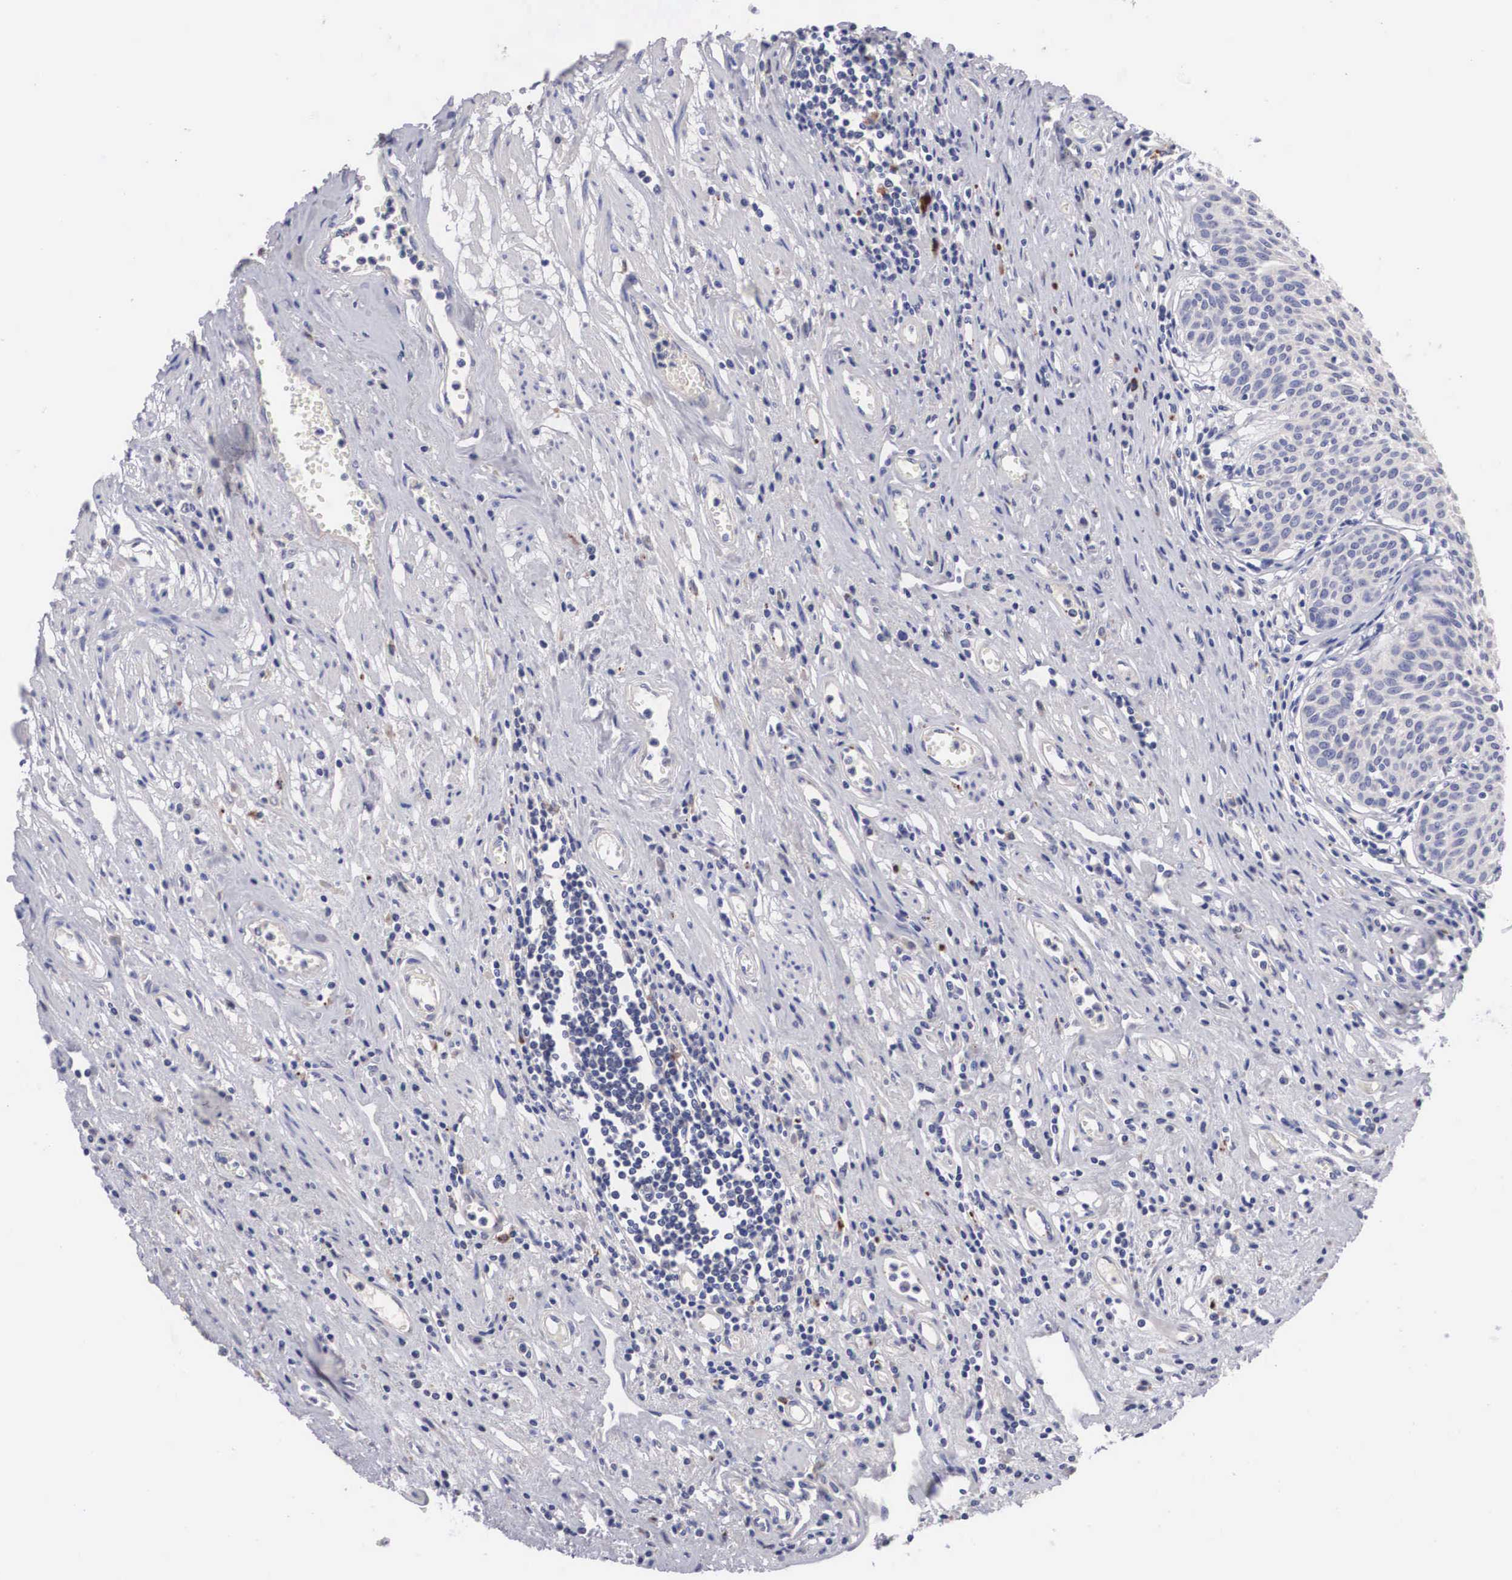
{"staining": {"intensity": "weak", "quantity": ">75%", "location": "cytoplasmic/membranous"}, "tissue": "urinary bladder", "cell_type": "Urothelial cells", "image_type": "normal", "snomed": [{"axis": "morphology", "description": "Normal tissue, NOS"}, {"axis": "topography", "description": "Urinary bladder"}], "caption": "Immunohistochemistry of benign urinary bladder displays low levels of weak cytoplasmic/membranous staining in about >75% of urothelial cells.", "gene": "ABHD4", "patient": {"sex": "female", "age": 39}}